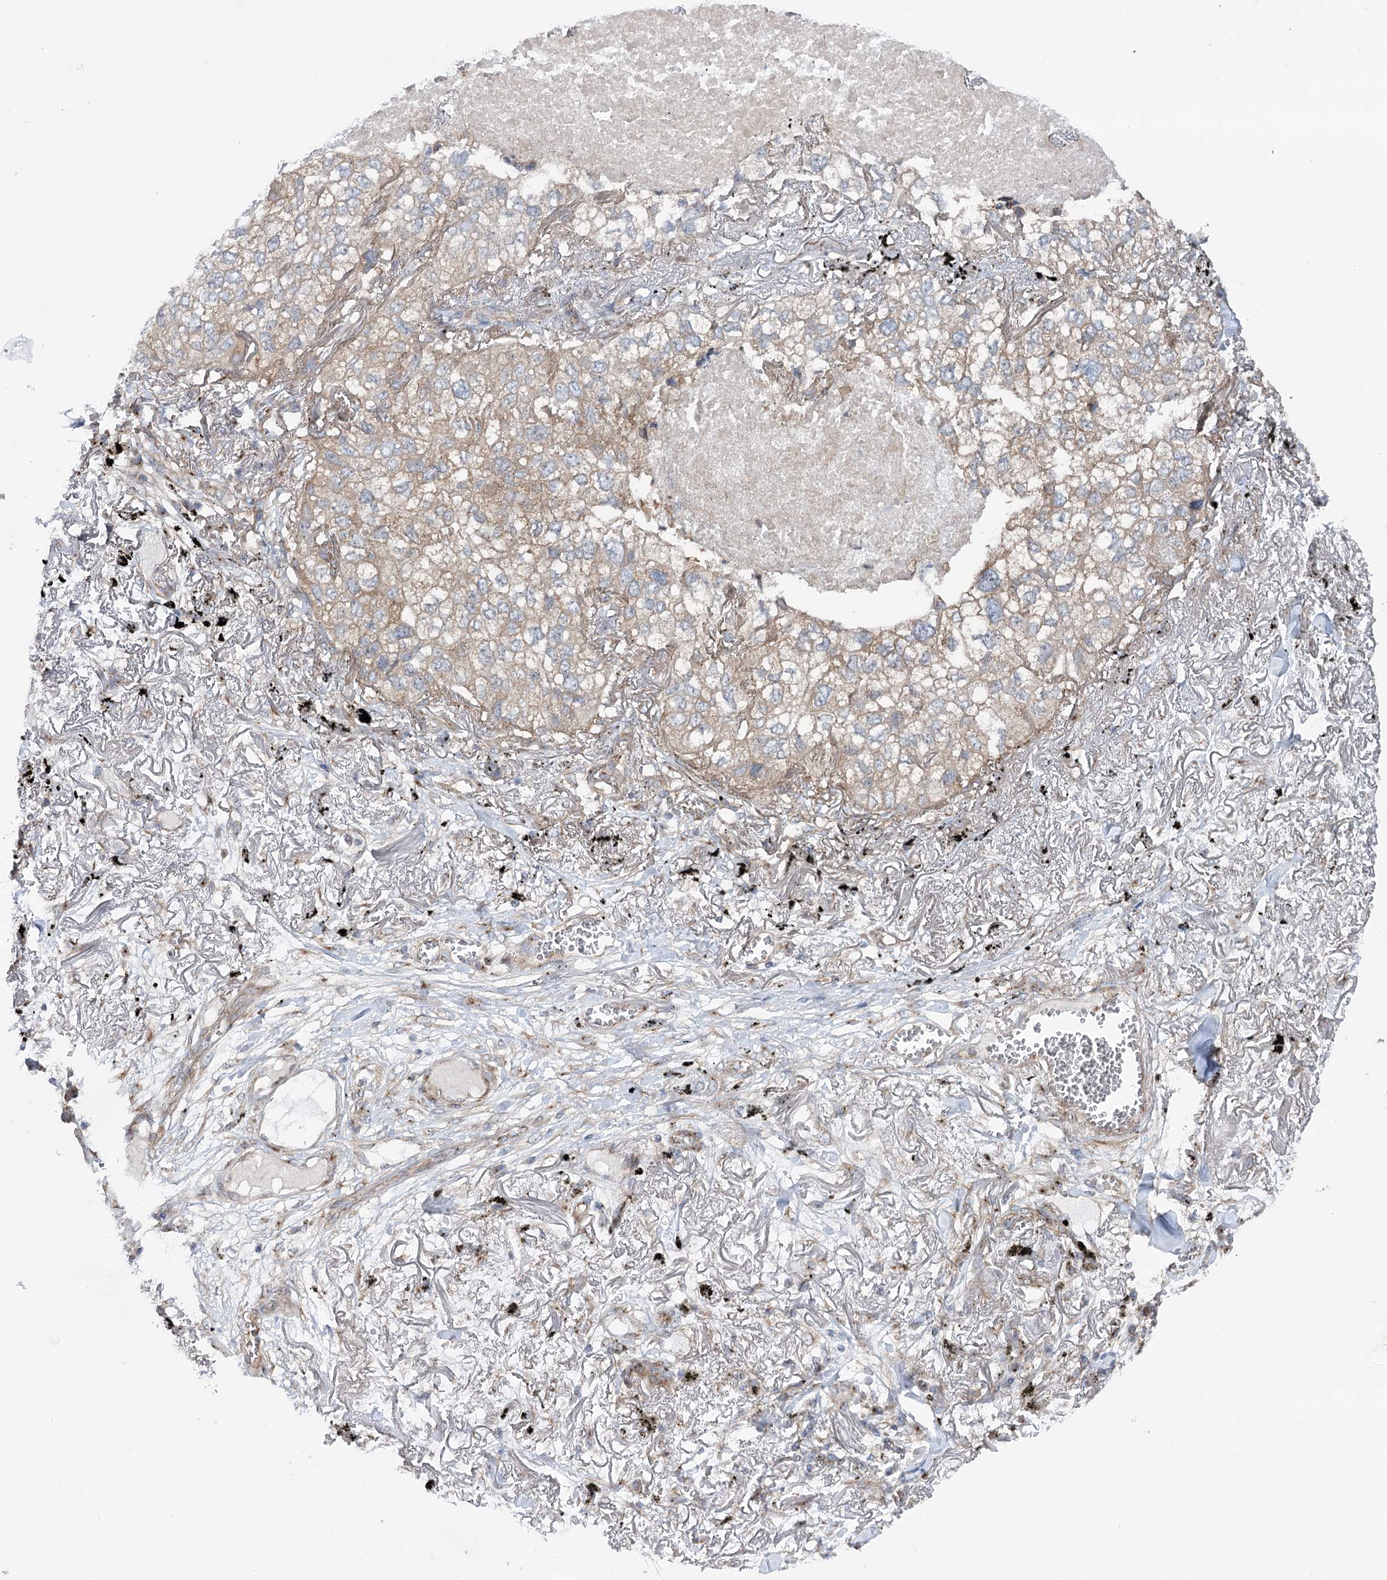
{"staining": {"intensity": "moderate", "quantity": "25%-75%", "location": "cytoplasmic/membranous"}, "tissue": "lung cancer", "cell_type": "Tumor cells", "image_type": "cancer", "snomed": [{"axis": "morphology", "description": "Adenocarcinoma, NOS"}, {"axis": "topography", "description": "Lung"}], "caption": "Immunohistochemistry (IHC) micrograph of neoplastic tissue: human lung cancer stained using IHC shows medium levels of moderate protein expression localized specifically in the cytoplasmic/membranous of tumor cells, appearing as a cytoplasmic/membranous brown color.", "gene": "SCN11A", "patient": {"sex": "male", "age": 65}}